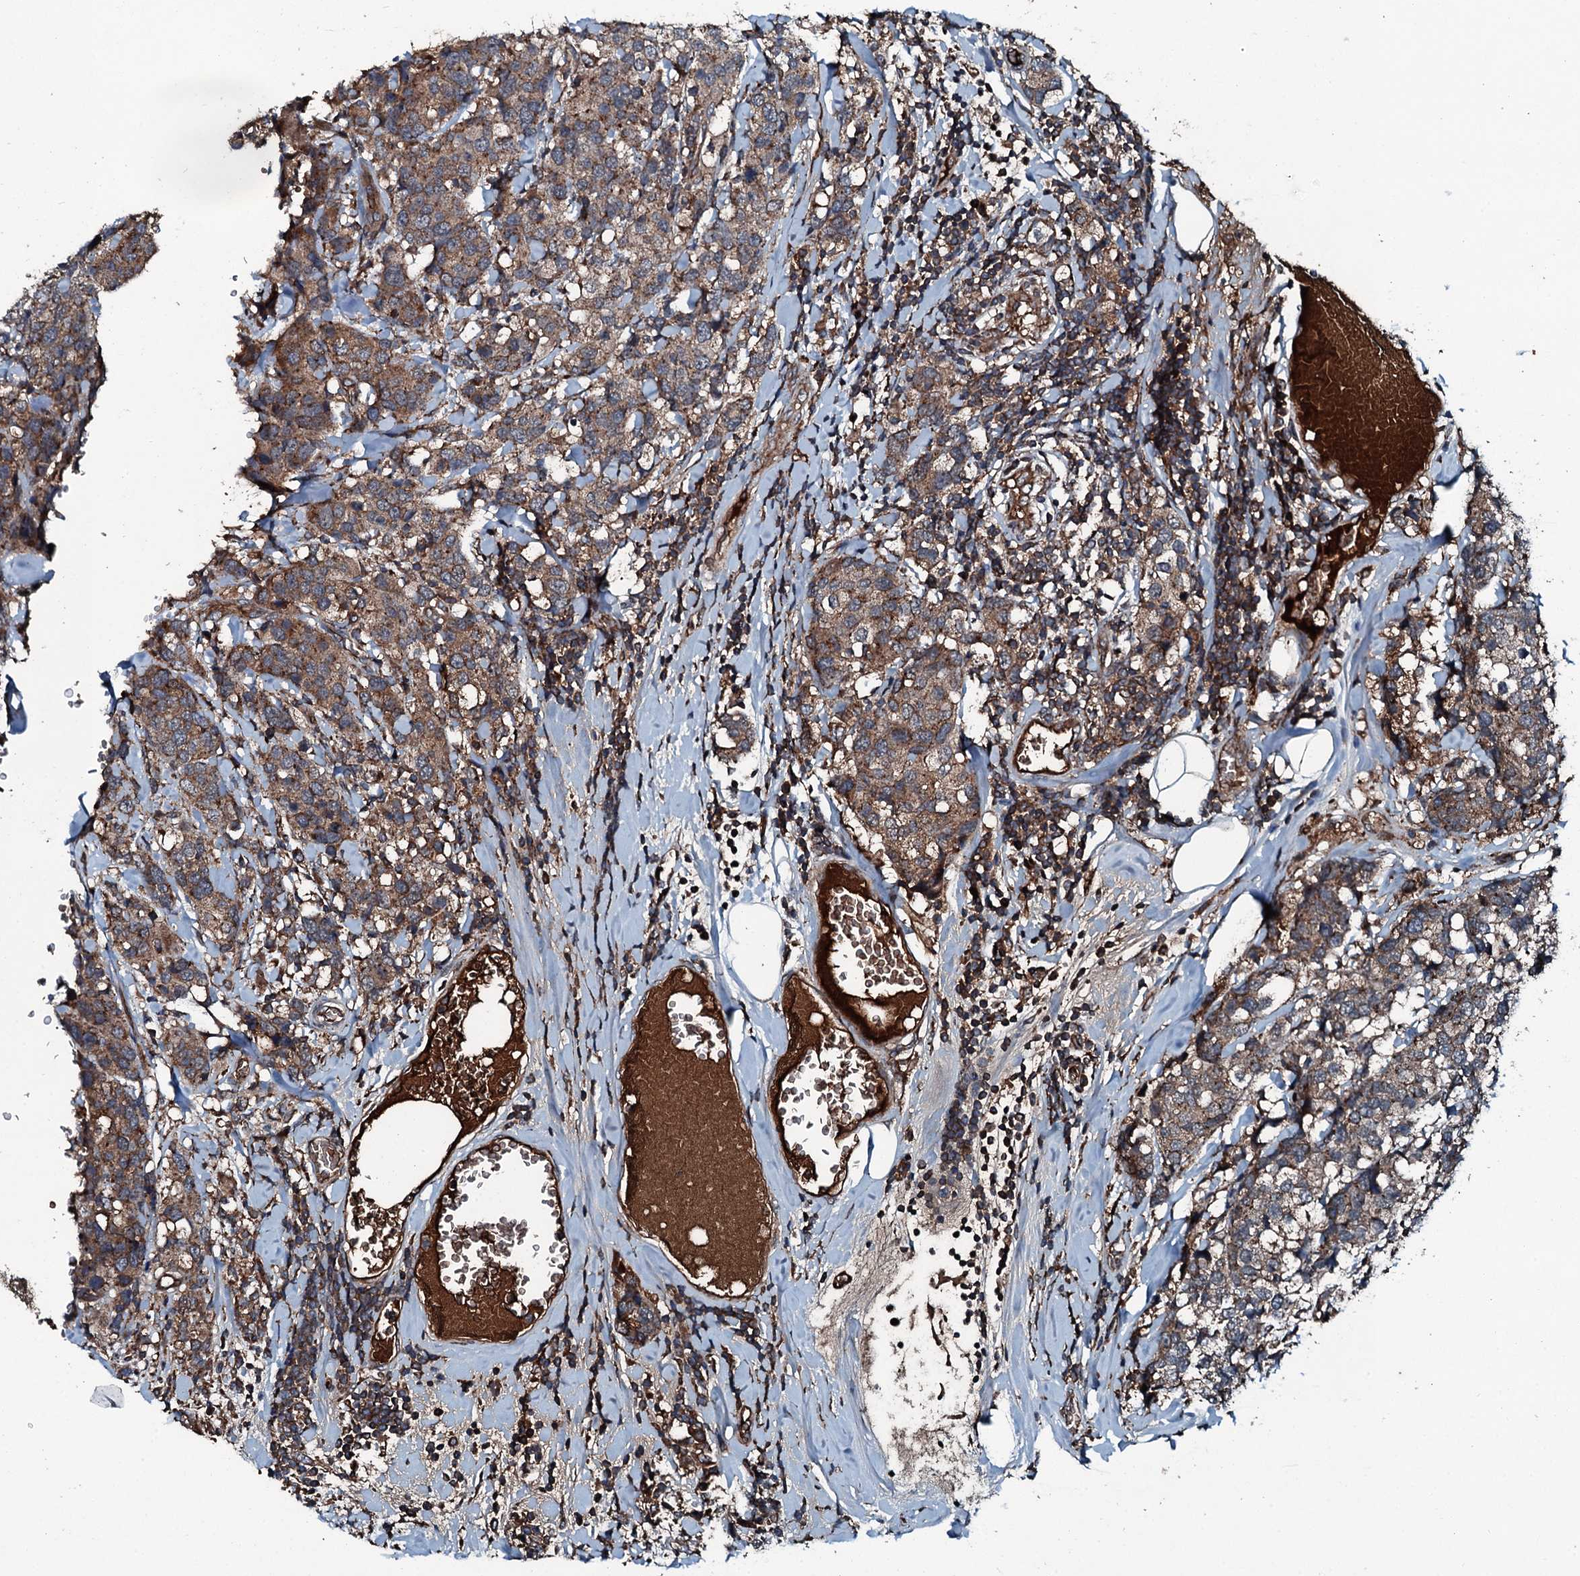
{"staining": {"intensity": "moderate", "quantity": ">75%", "location": "cytoplasmic/membranous"}, "tissue": "breast cancer", "cell_type": "Tumor cells", "image_type": "cancer", "snomed": [{"axis": "morphology", "description": "Lobular carcinoma"}, {"axis": "topography", "description": "Breast"}], "caption": "Lobular carcinoma (breast) stained with a protein marker exhibits moderate staining in tumor cells.", "gene": "TRIM7", "patient": {"sex": "female", "age": 59}}